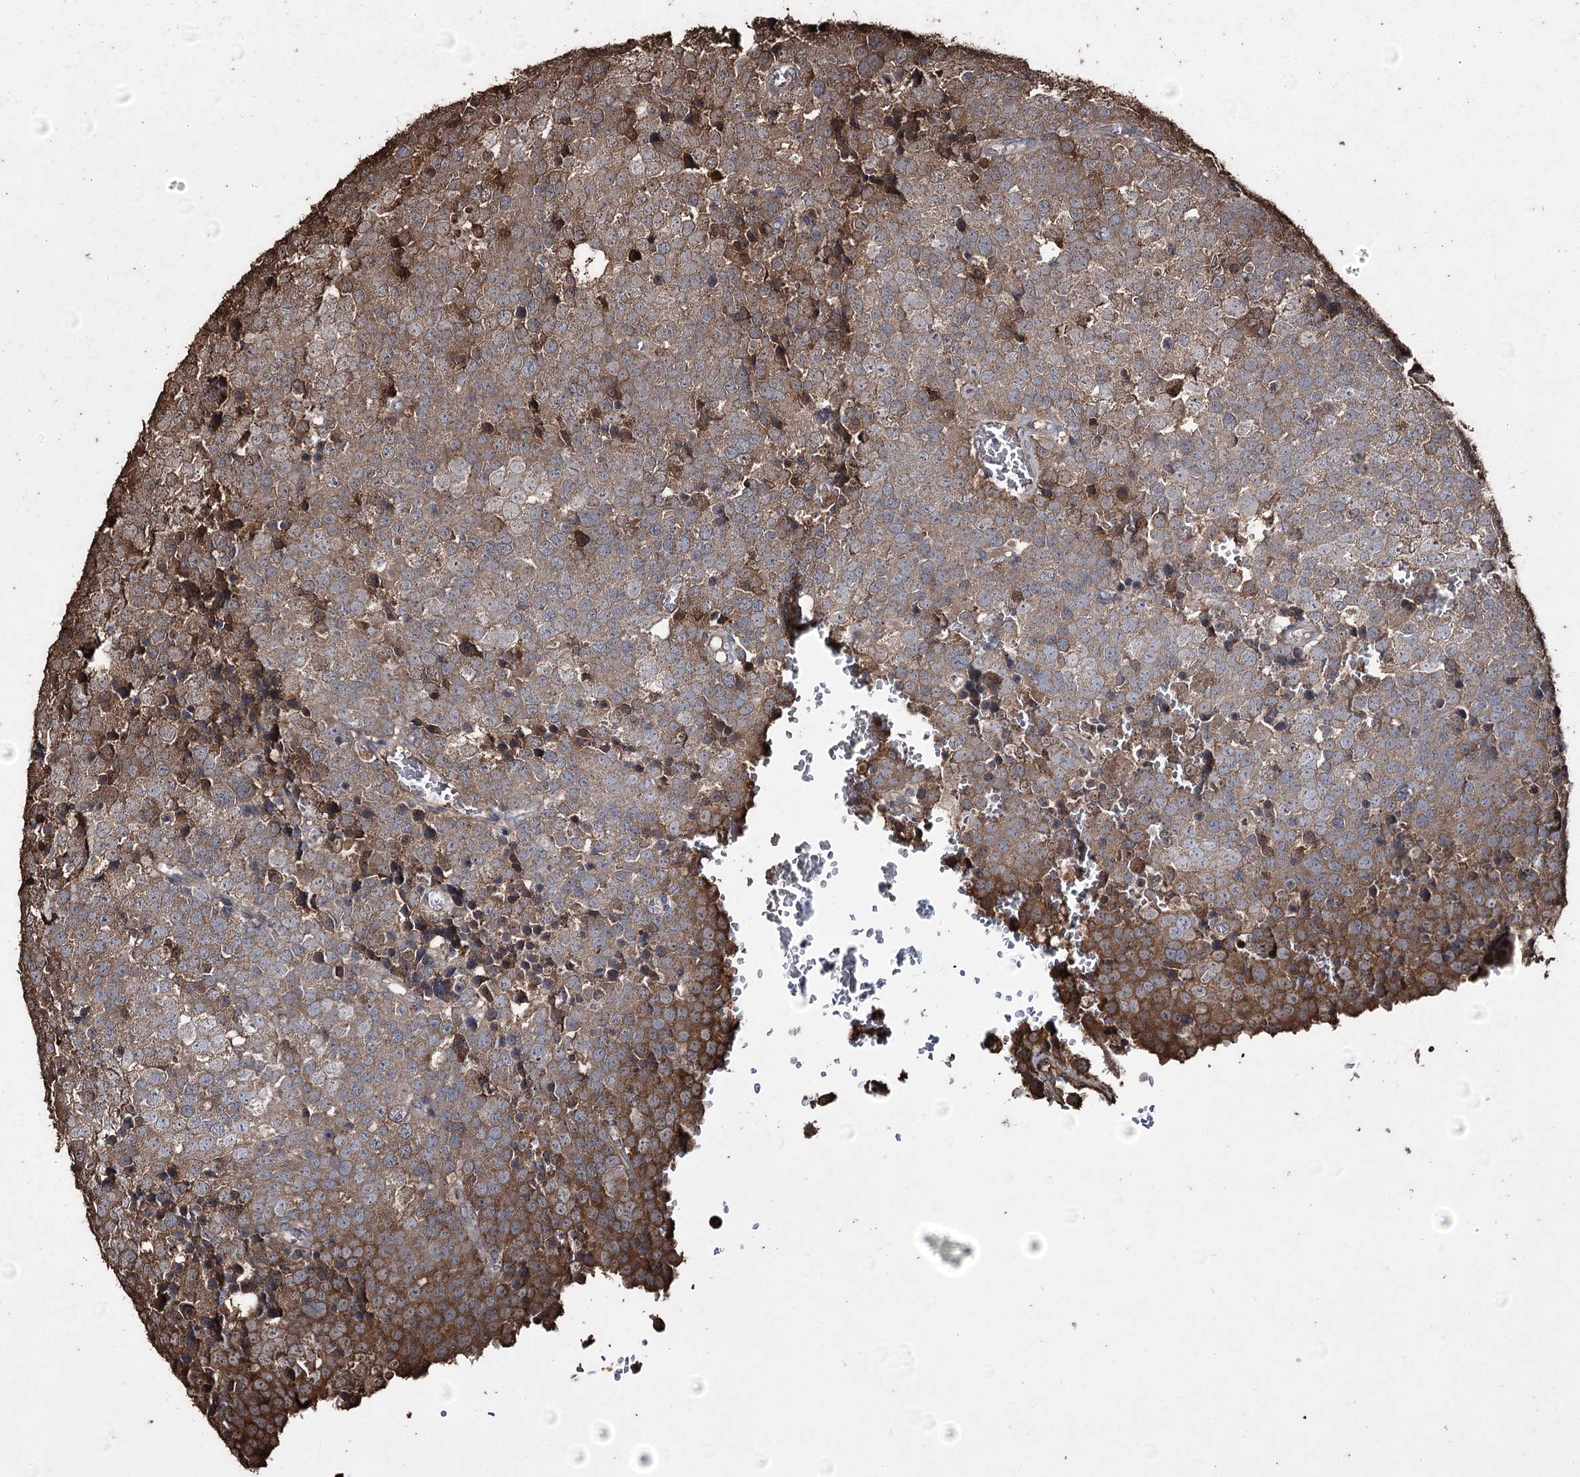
{"staining": {"intensity": "moderate", "quantity": "25%-75%", "location": "cytoplasmic/membranous"}, "tissue": "testis cancer", "cell_type": "Tumor cells", "image_type": "cancer", "snomed": [{"axis": "morphology", "description": "Seminoma, NOS"}, {"axis": "topography", "description": "Testis"}], "caption": "A histopathology image of human testis cancer stained for a protein demonstrates moderate cytoplasmic/membranous brown staining in tumor cells.", "gene": "ZNF662", "patient": {"sex": "male", "age": 71}}